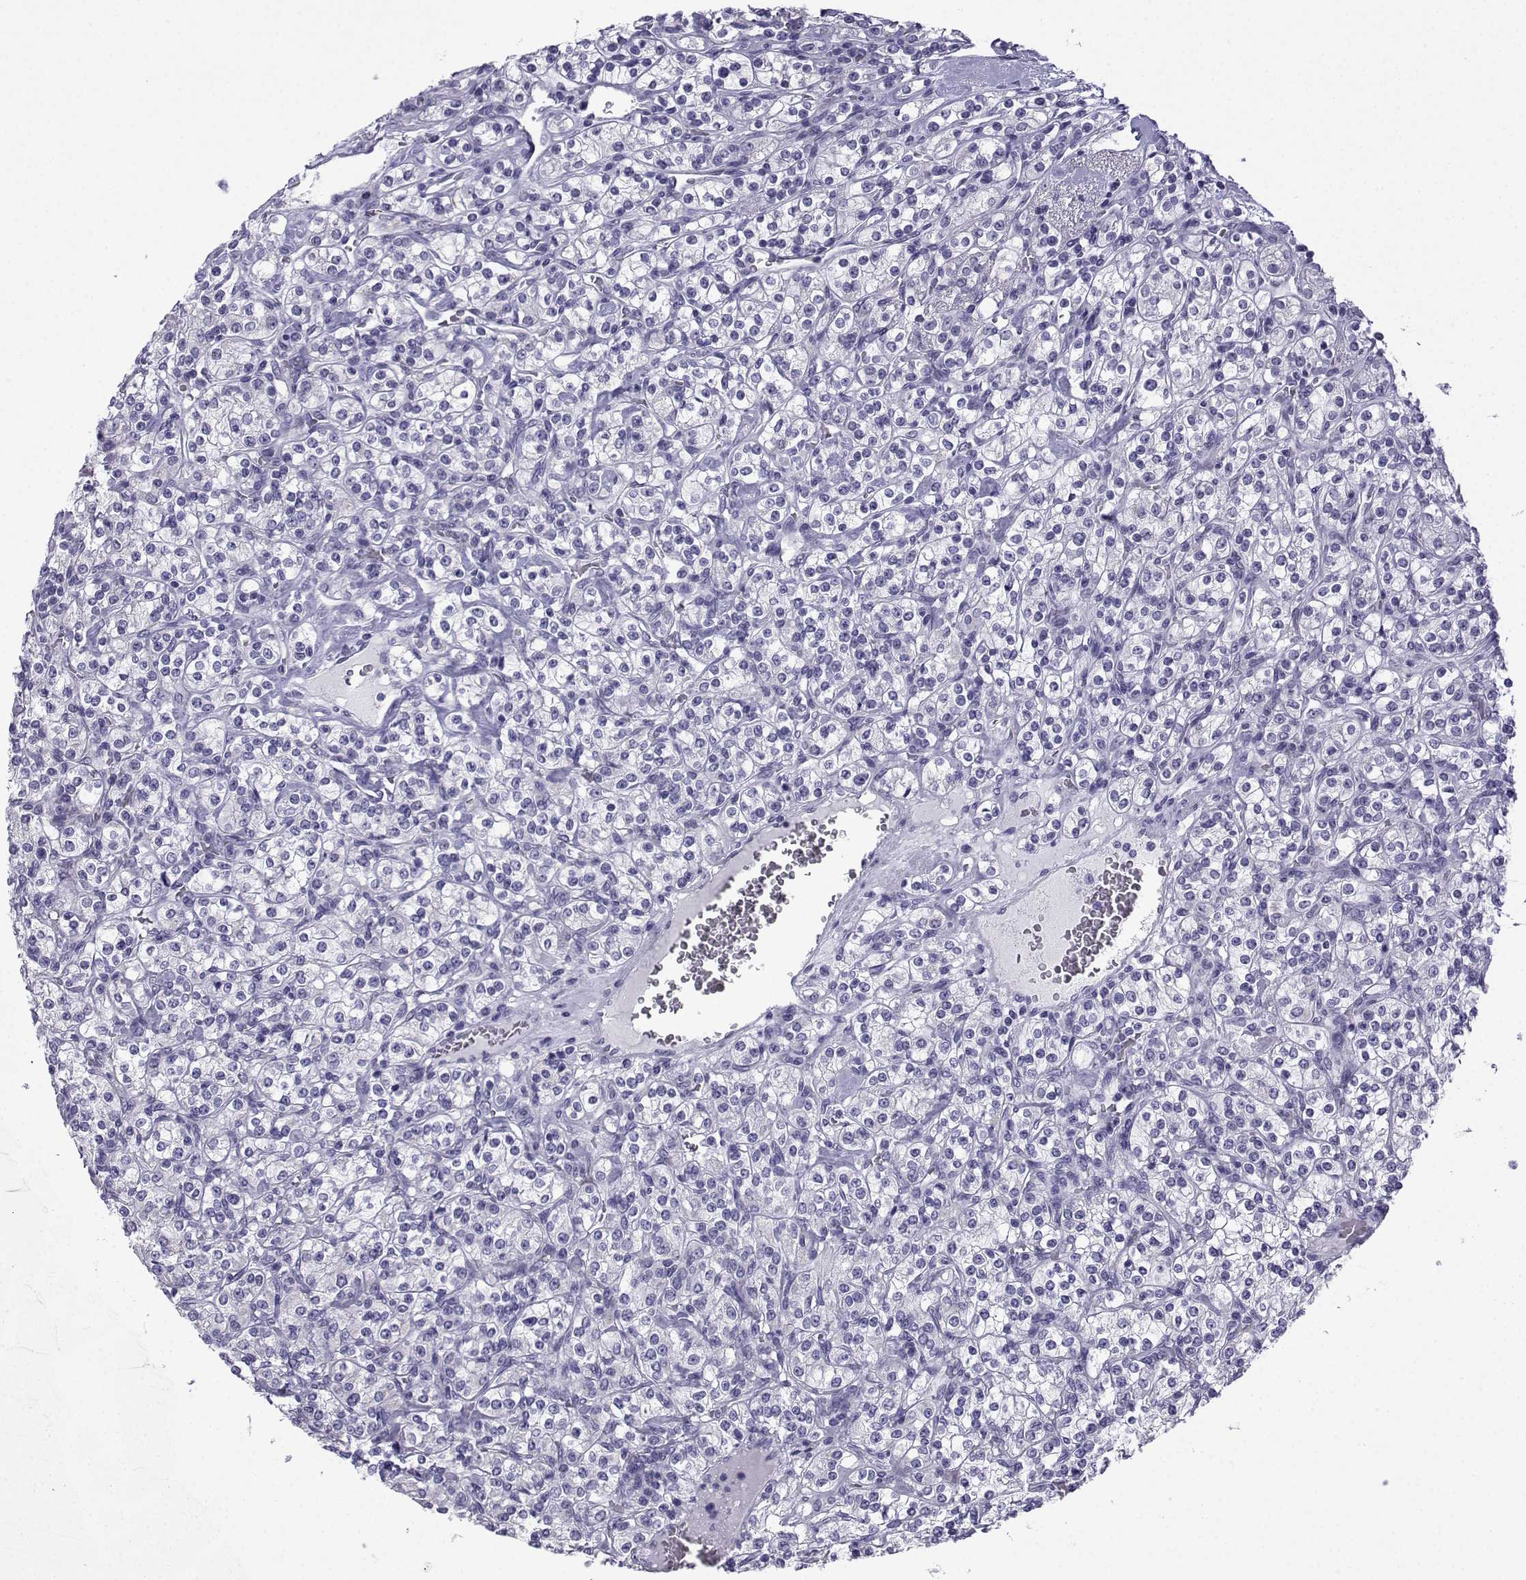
{"staining": {"intensity": "negative", "quantity": "none", "location": "none"}, "tissue": "renal cancer", "cell_type": "Tumor cells", "image_type": "cancer", "snomed": [{"axis": "morphology", "description": "Adenocarcinoma, NOS"}, {"axis": "topography", "description": "Kidney"}], "caption": "IHC photomicrograph of adenocarcinoma (renal) stained for a protein (brown), which exhibits no expression in tumor cells.", "gene": "ACRBP", "patient": {"sex": "male", "age": 77}}